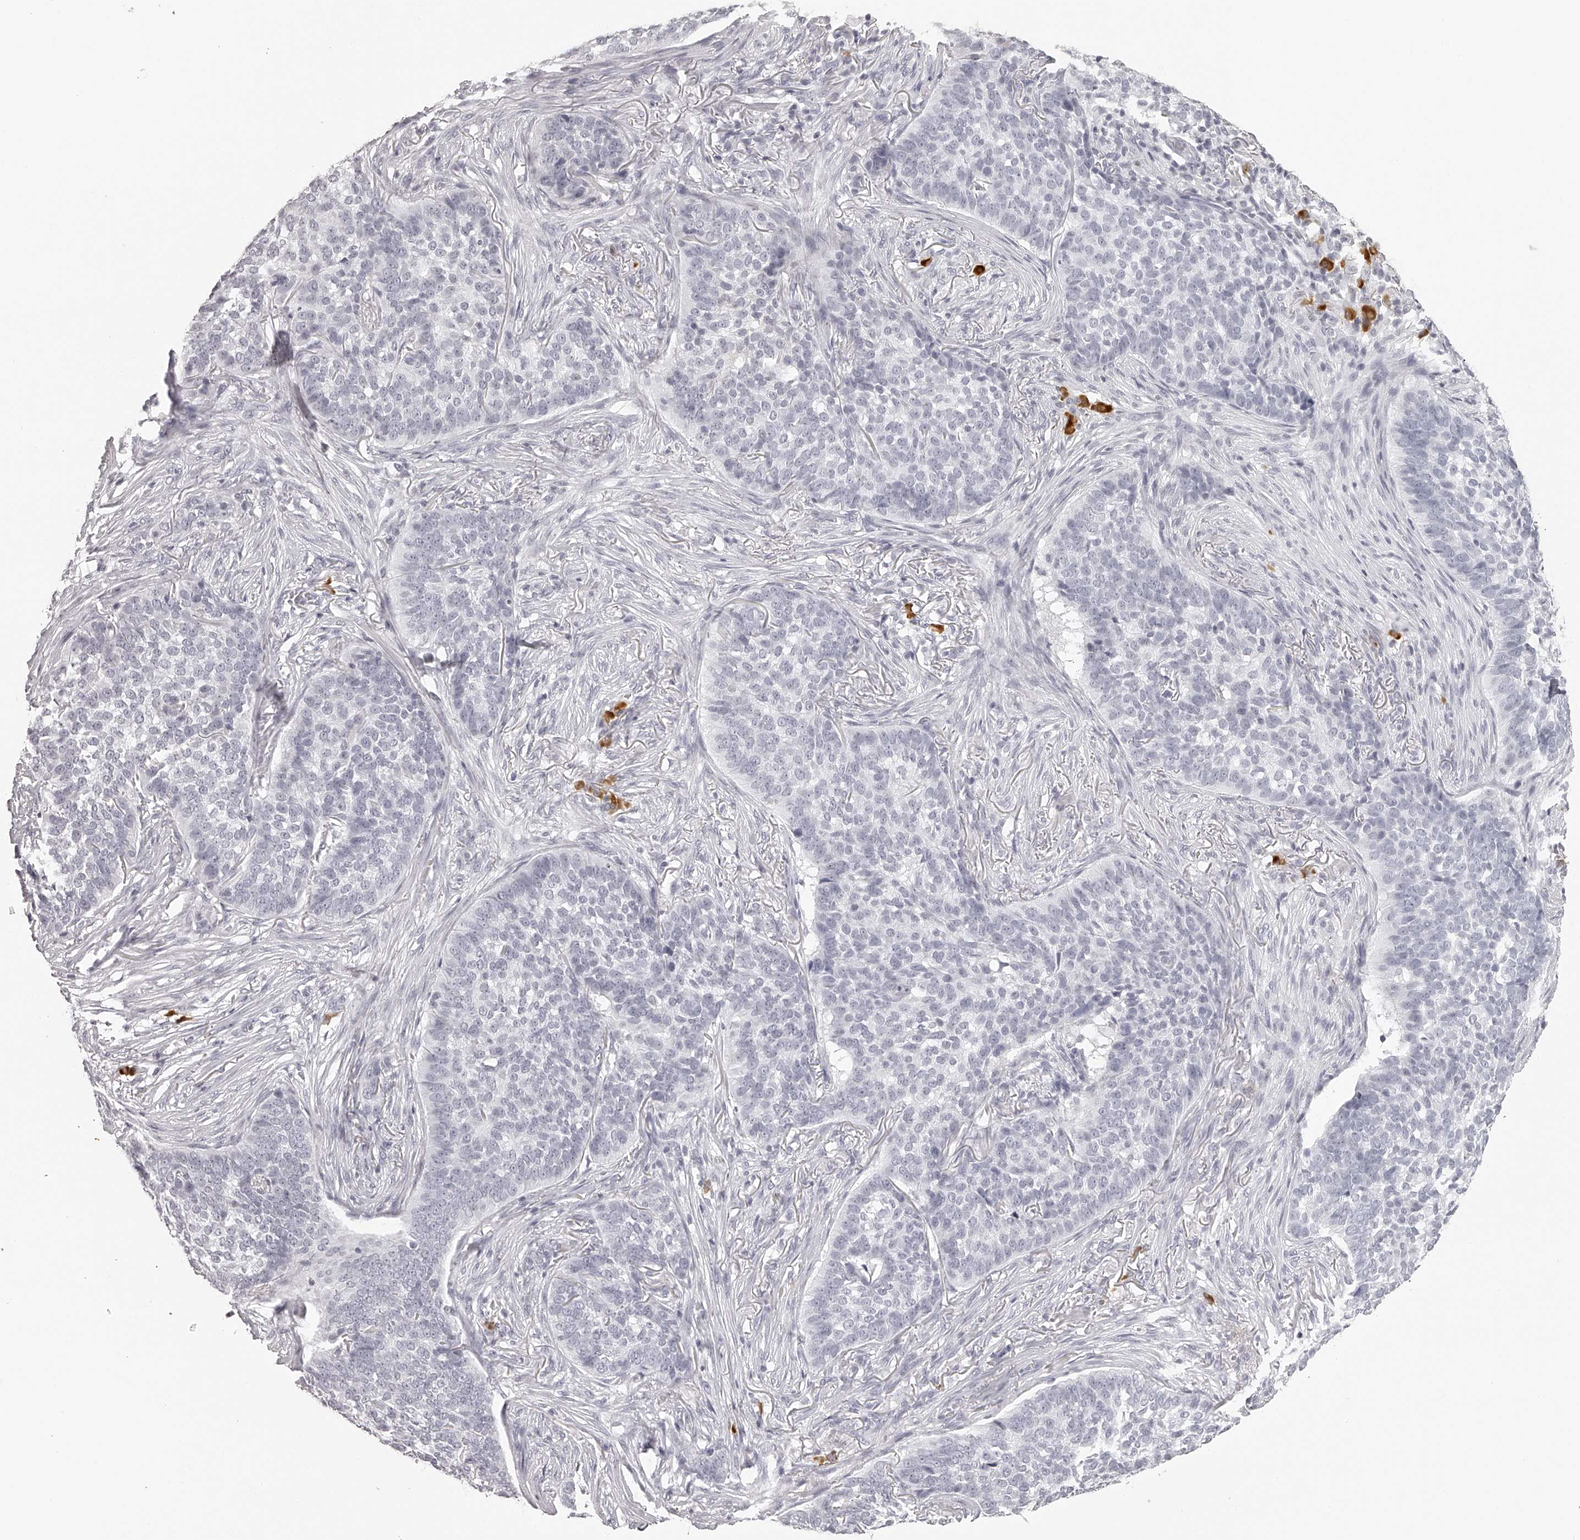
{"staining": {"intensity": "negative", "quantity": "none", "location": "none"}, "tissue": "skin cancer", "cell_type": "Tumor cells", "image_type": "cancer", "snomed": [{"axis": "morphology", "description": "Basal cell carcinoma"}, {"axis": "topography", "description": "Skin"}], "caption": "A high-resolution photomicrograph shows IHC staining of skin cancer (basal cell carcinoma), which displays no significant positivity in tumor cells.", "gene": "SEC11C", "patient": {"sex": "male", "age": 85}}